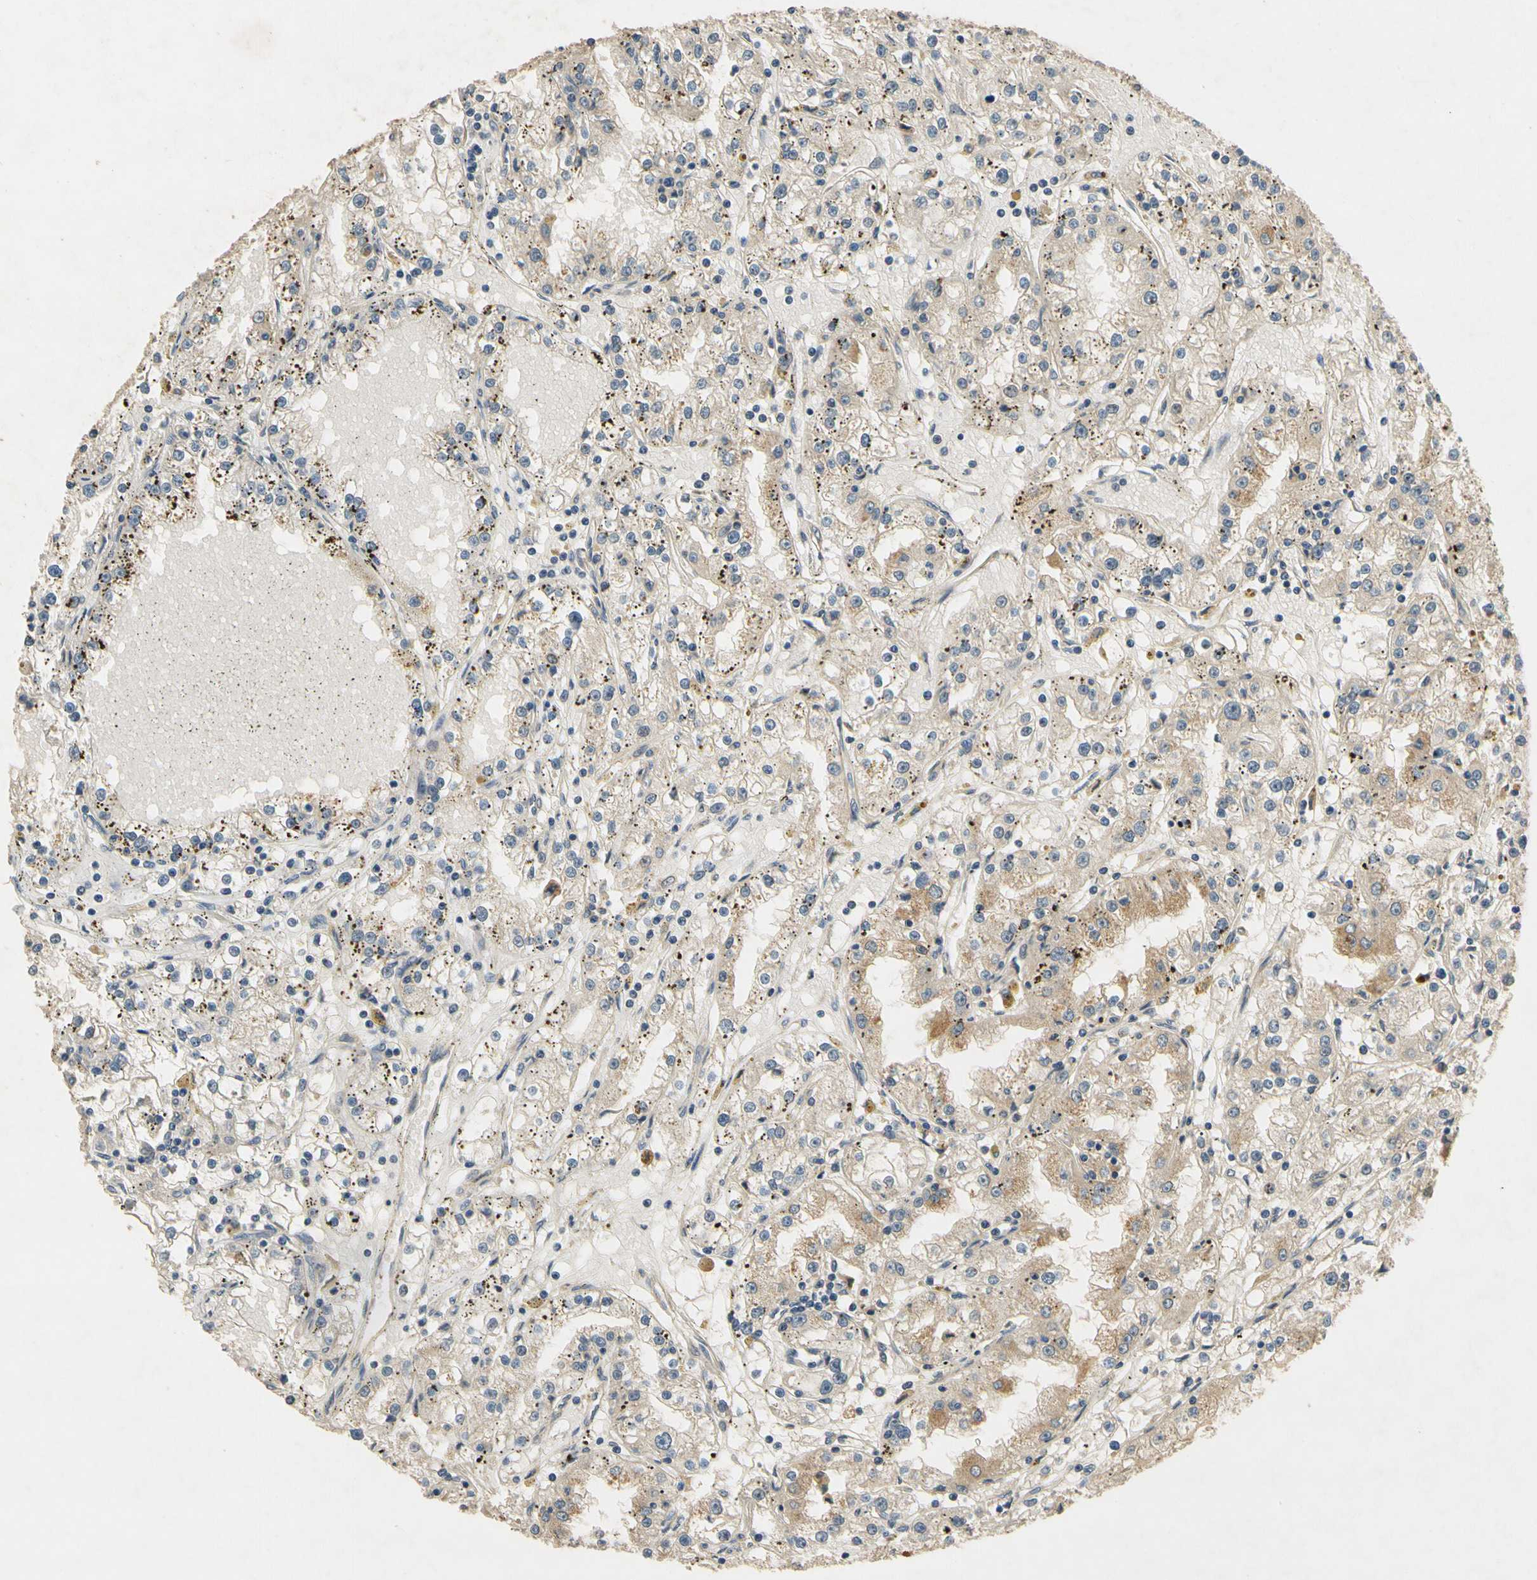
{"staining": {"intensity": "weak", "quantity": "25%-75%", "location": "cytoplasmic/membranous"}, "tissue": "renal cancer", "cell_type": "Tumor cells", "image_type": "cancer", "snomed": [{"axis": "morphology", "description": "Adenocarcinoma, NOS"}, {"axis": "topography", "description": "Kidney"}], "caption": "Human renal cancer stained for a protein (brown) demonstrates weak cytoplasmic/membranous positive positivity in approximately 25%-75% of tumor cells.", "gene": "ALKBH3", "patient": {"sex": "male", "age": 56}}